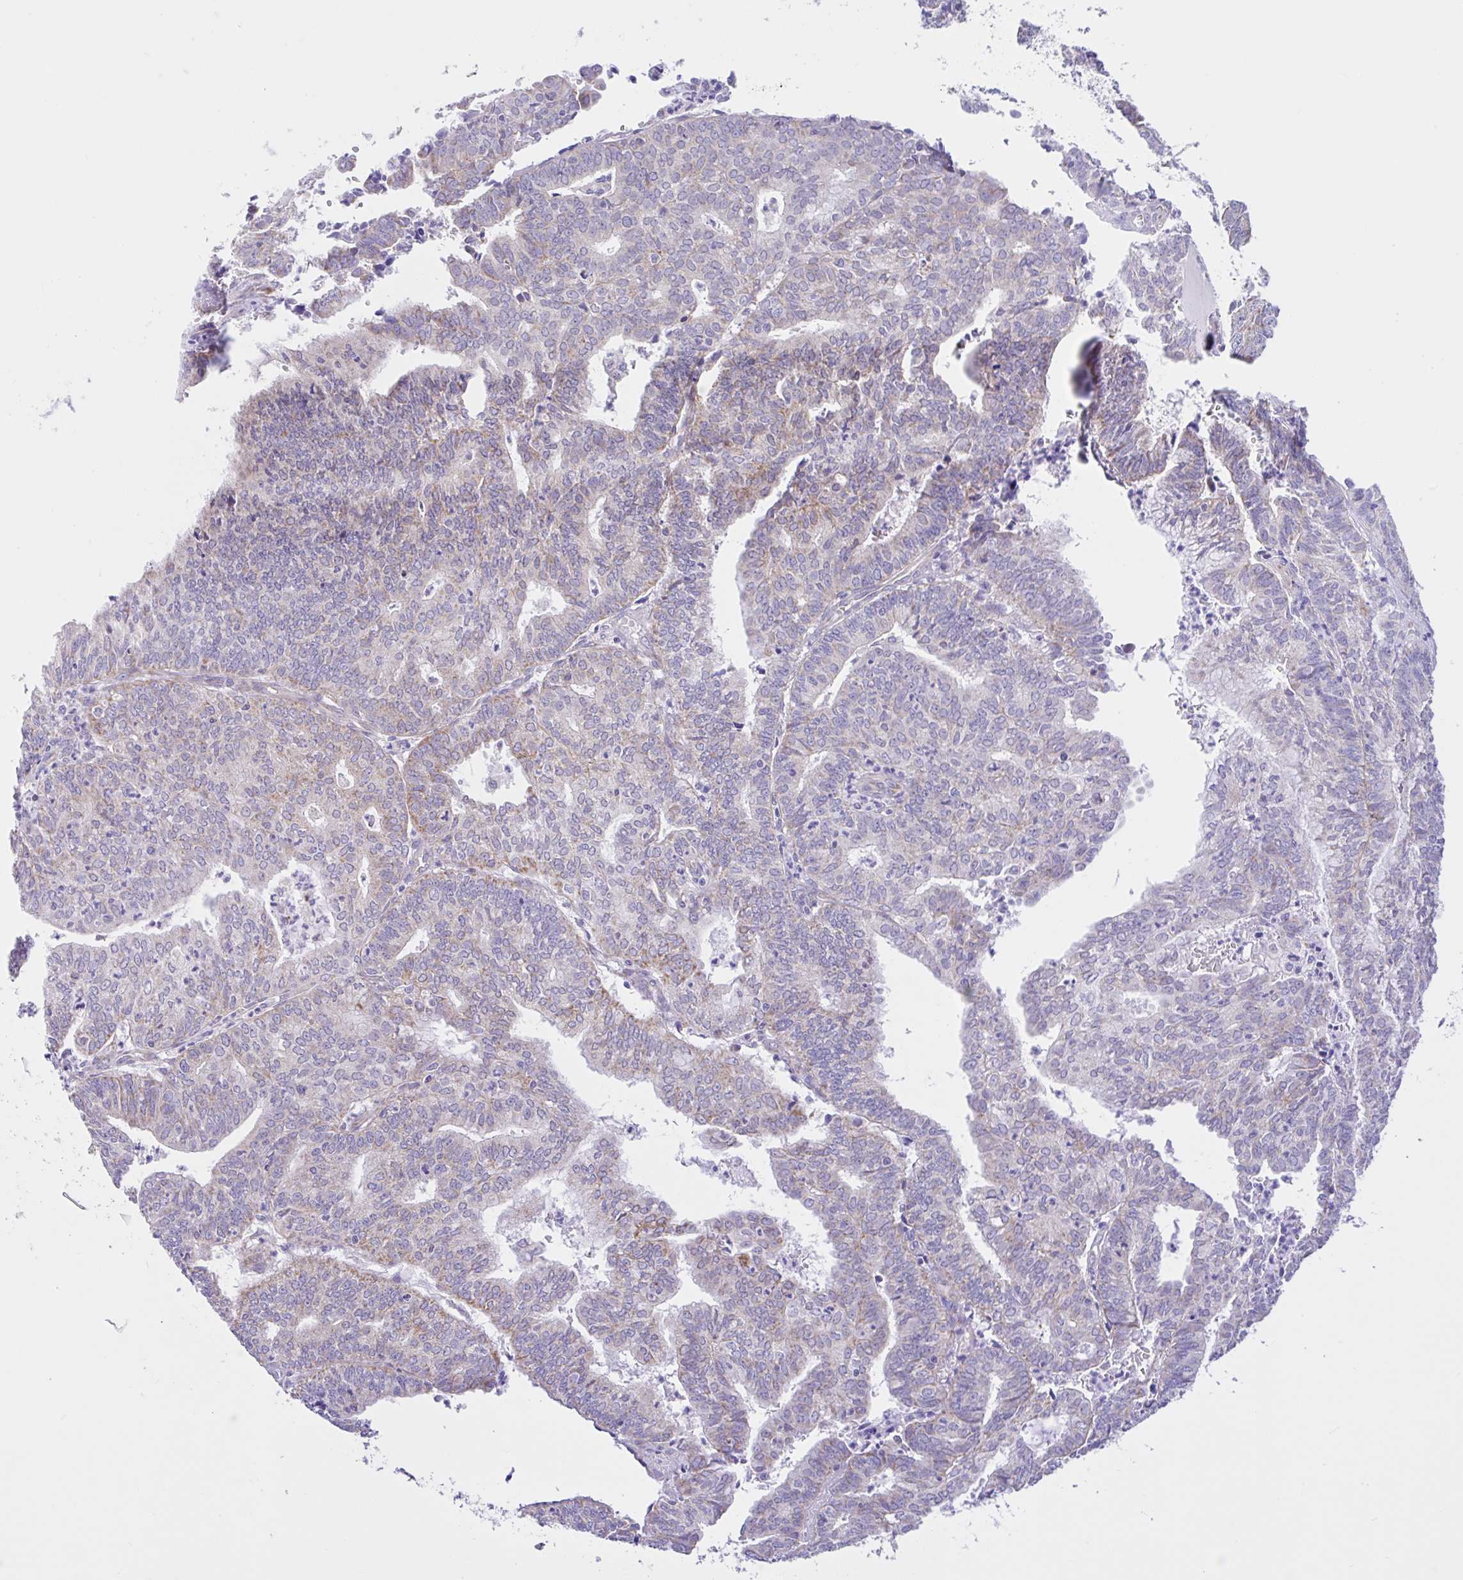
{"staining": {"intensity": "weak", "quantity": "25%-75%", "location": "cytoplasmic/membranous"}, "tissue": "endometrial cancer", "cell_type": "Tumor cells", "image_type": "cancer", "snomed": [{"axis": "morphology", "description": "Adenocarcinoma, NOS"}, {"axis": "topography", "description": "Endometrium"}], "caption": "IHC histopathology image of endometrial cancer (adenocarcinoma) stained for a protein (brown), which shows low levels of weak cytoplasmic/membranous staining in approximately 25%-75% of tumor cells.", "gene": "NDUFS2", "patient": {"sex": "female", "age": 61}}